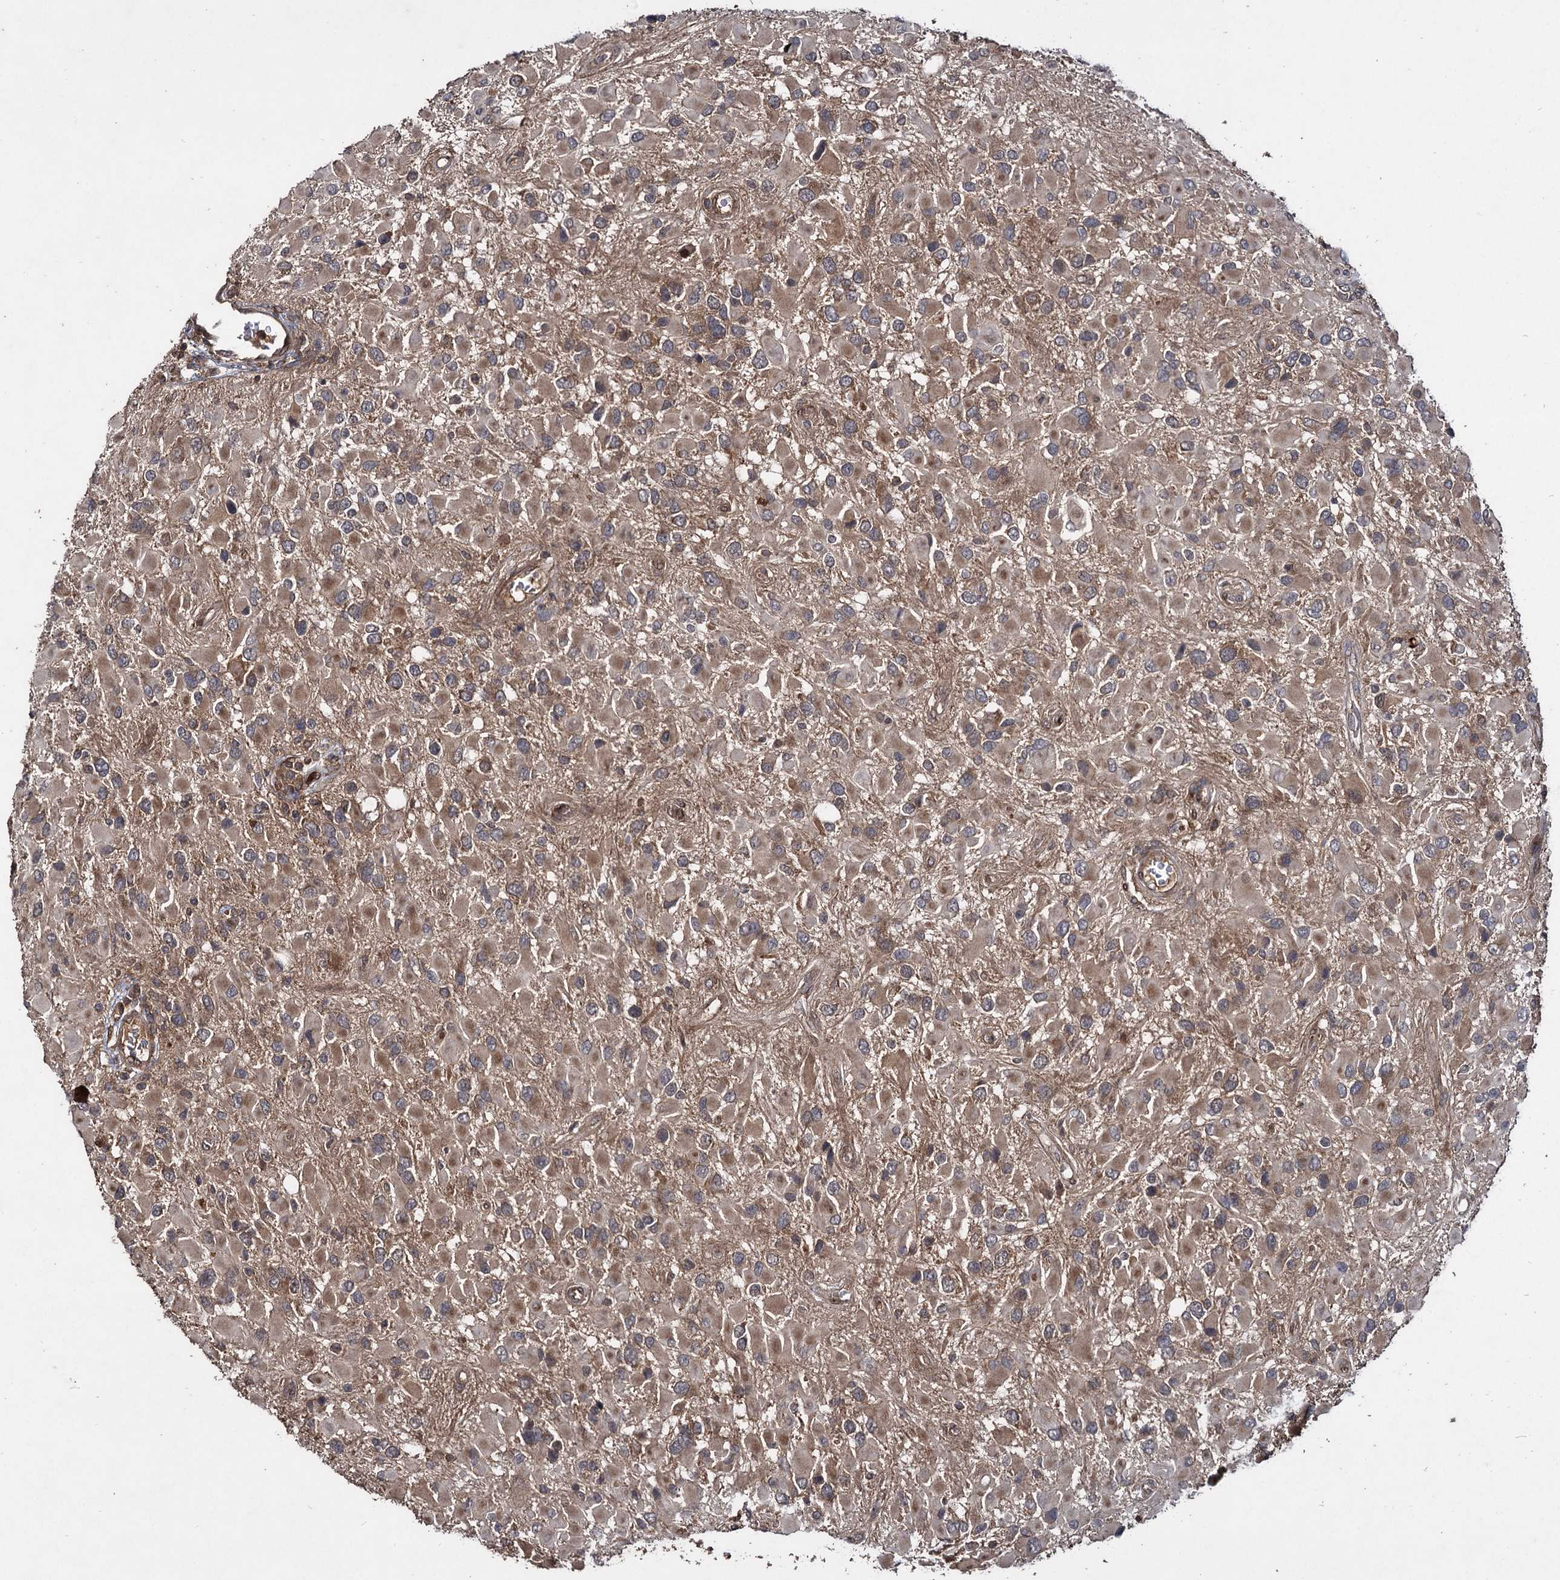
{"staining": {"intensity": "weak", "quantity": ">75%", "location": "cytoplasmic/membranous"}, "tissue": "glioma", "cell_type": "Tumor cells", "image_type": "cancer", "snomed": [{"axis": "morphology", "description": "Glioma, malignant, High grade"}, {"axis": "topography", "description": "Brain"}], "caption": "Glioma tissue reveals weak cytoplasmic/membranous positivity in about >75% of tumor cells (Brightfield microscopy of DAB IHC at high magnification).", "gene": "DCP1B", "patient": {"sex": "male", "age": 53}}